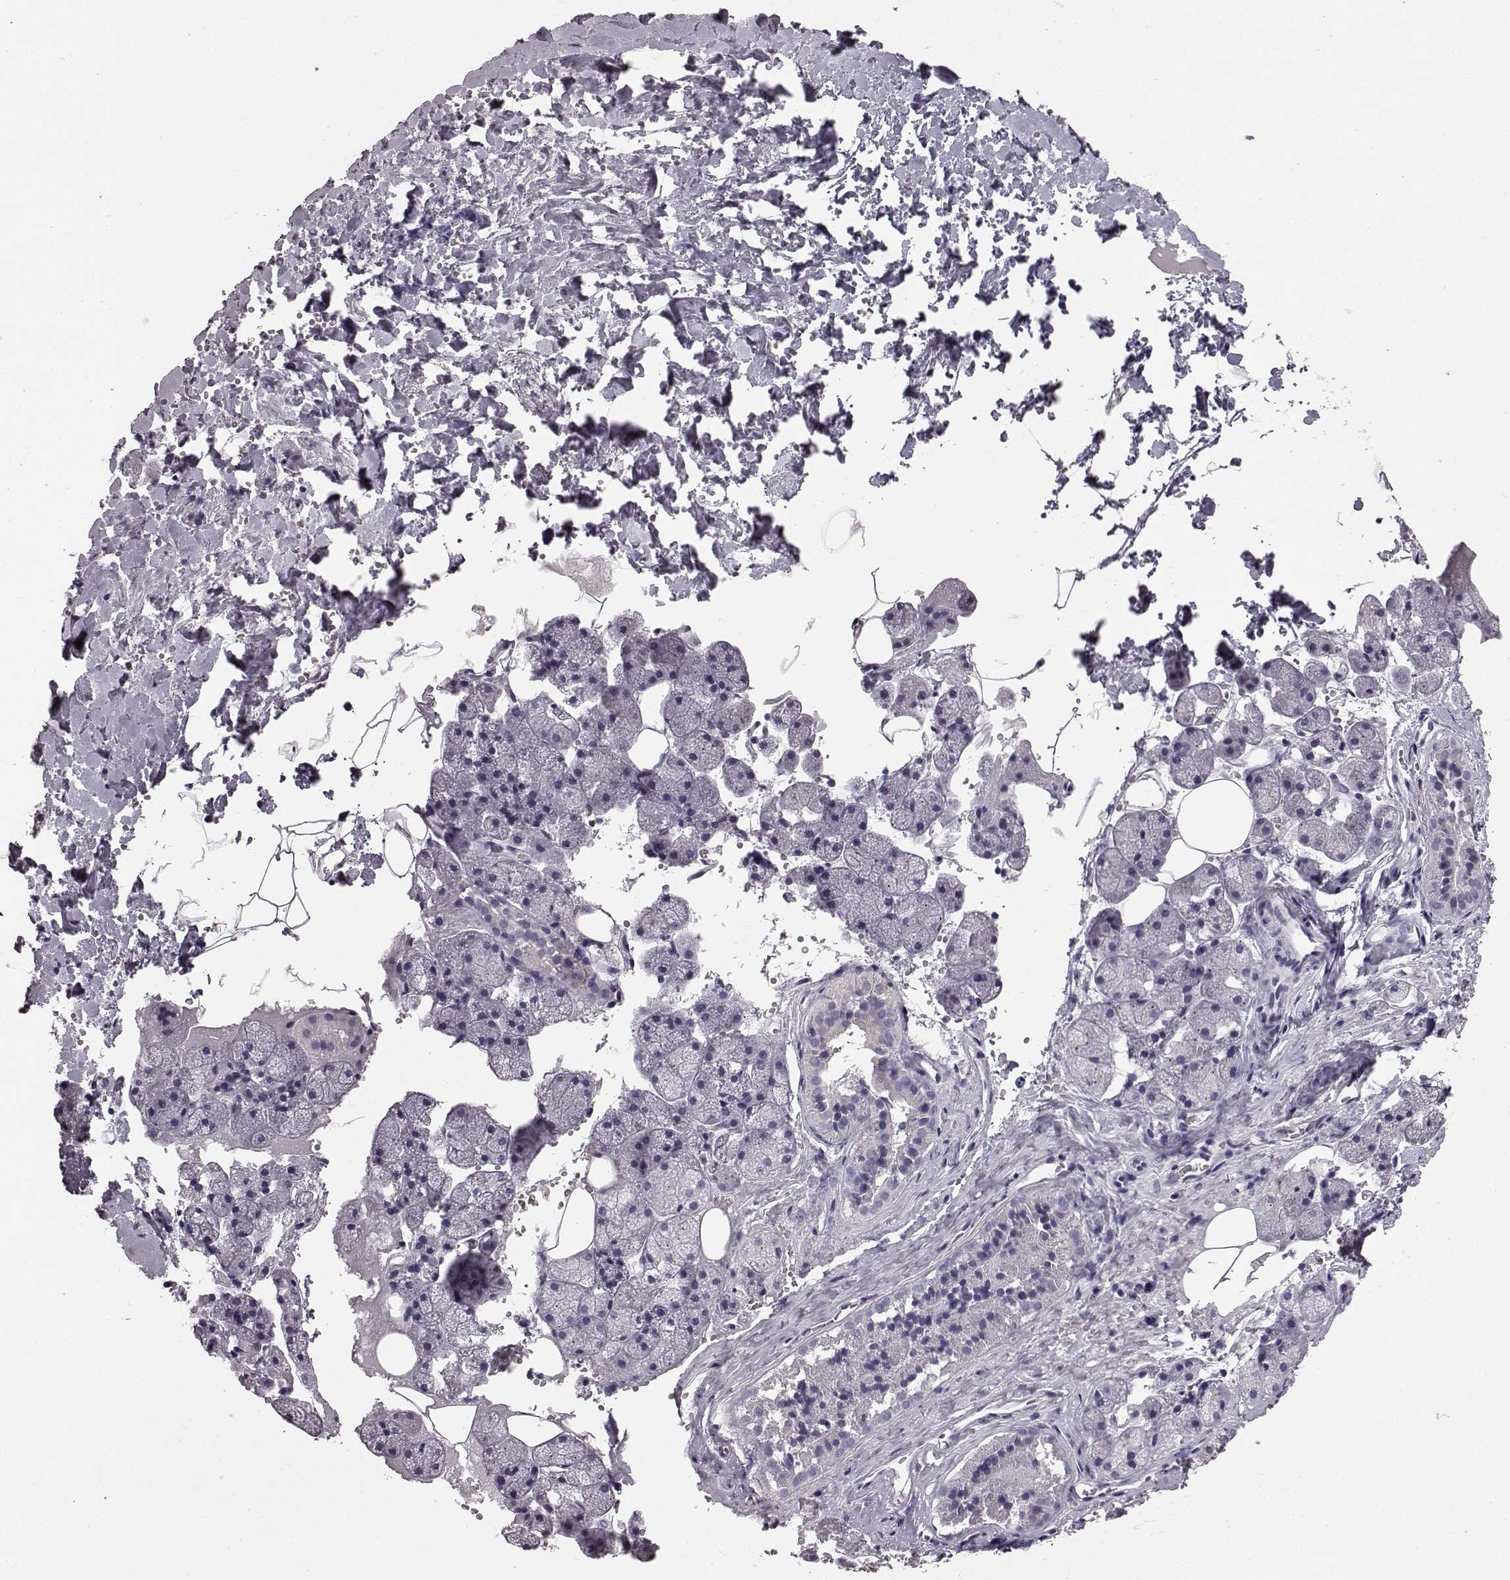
{"staining": {"intensity": "negative", "quantity": "none", "location": "none"}, "tissue": "salivary gland", "cell_type": "Glandular cells", "image_type": "normal", "snomed": [{"axis": "morphology", "description": "Normal tissue, NOS"}, {"axis": "topography", "description": "Salivary gland"}], "caption": "A high-resolution micrograph shows immunohistochemistry staining of benign salivary gland, which reveals no significant positivity in glandular cells.", "gene": "KRT81", "patient": {"sex": "male", "age": 38}}